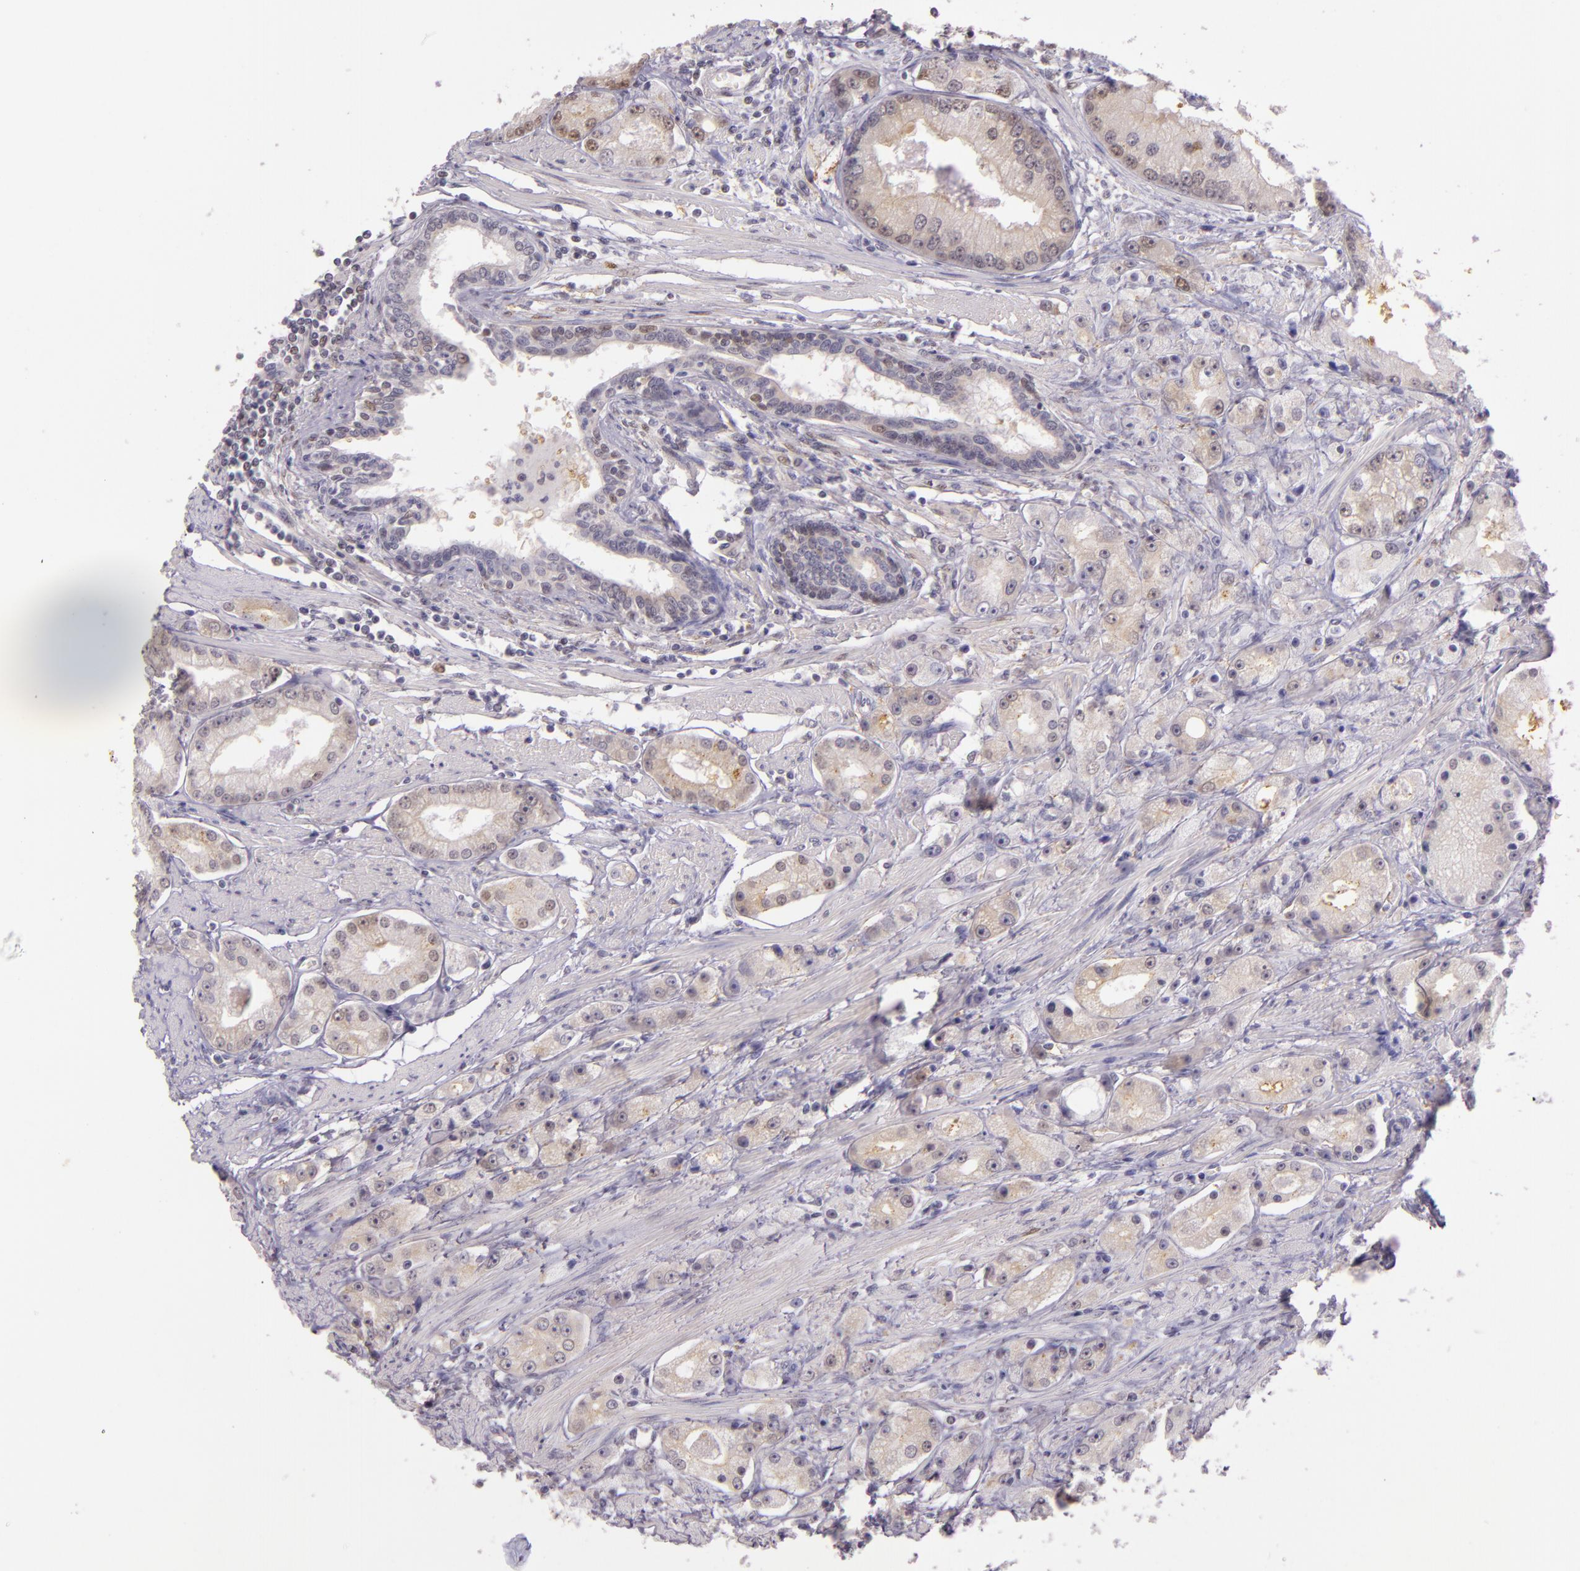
{"staining": {"intensity": "moderate", "quantity": "25%-75%", "location": "cytoplasmic/membranous,nuclear"}, "tissue": "prostate cancer", "cell_type": "Tumor cells", "image_type": "cancer", "snomed": [{"axis": "morphology", "description": "Adenocarcinoma, Medium grade"}, {"axis": "topography", "description": "Prostate"}], "caption": "DAB (3,3'-diaminobenzidine) immunohistochemical staining of prostate cancer exhibits moderate cytoplasmic/membranous and nuclear protein staining in approximately 25%-75% of tumor cells.", "gene": "HSPA8", "patient": {"sex": "male", "age": 72}}